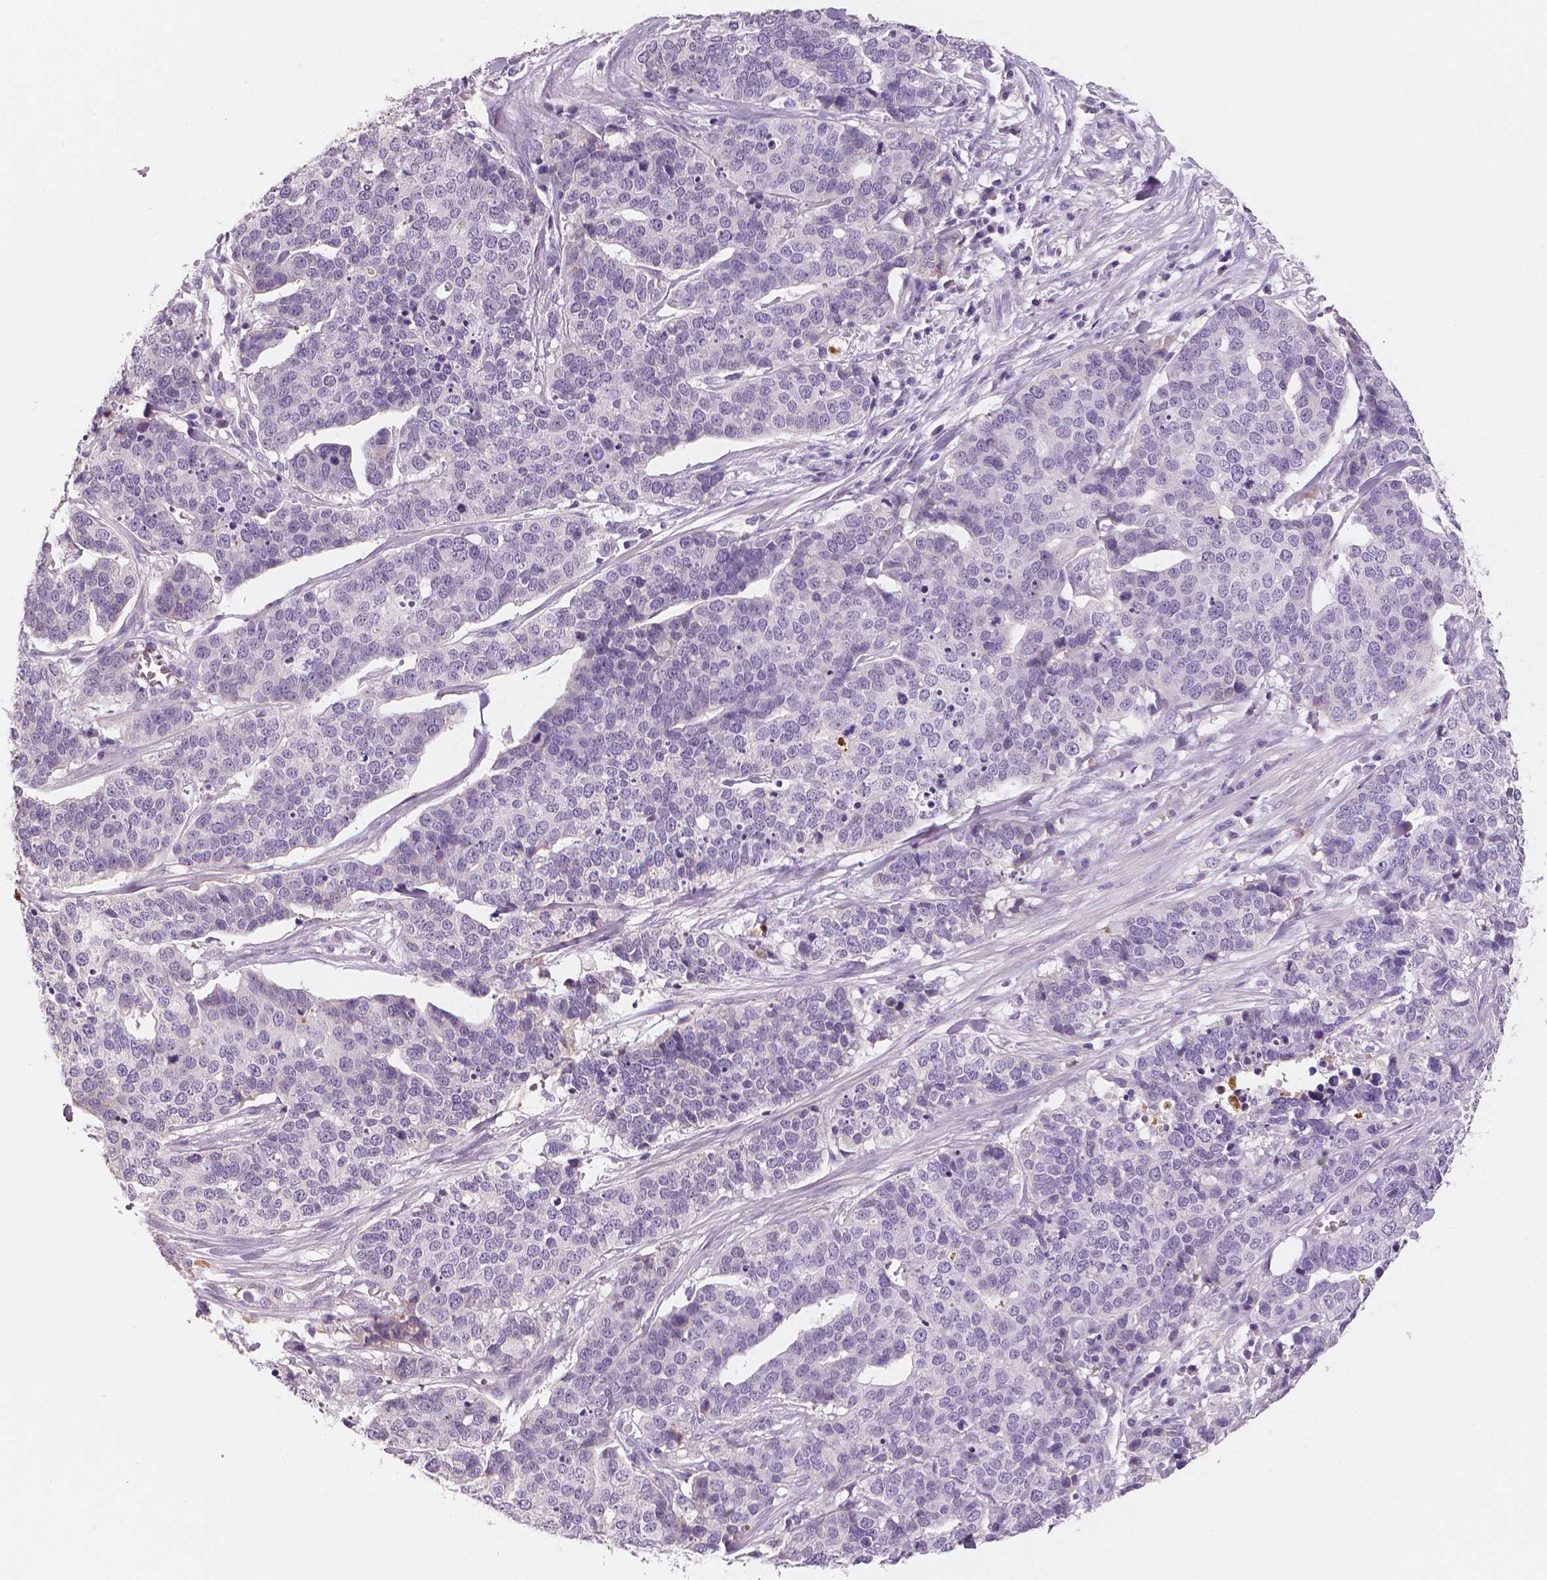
{"staining": {"intensity": "negative", "quantity": "none", "location": "none"}, "tissue": "ovarian cancer", "cell_type": "Tumor cells", "image_type": "cancer", "snomed": [{"axis": "morphology", "description": "Carcinoma, endometroid"}, {"axis": "topography", "description": "Ovary"}], "caption": "An image of human ovarian endometroid carcinoma is negative for staining in tumor cells.", "gene": "APOA4", "patient": {"sex": "female", "age": 65}}